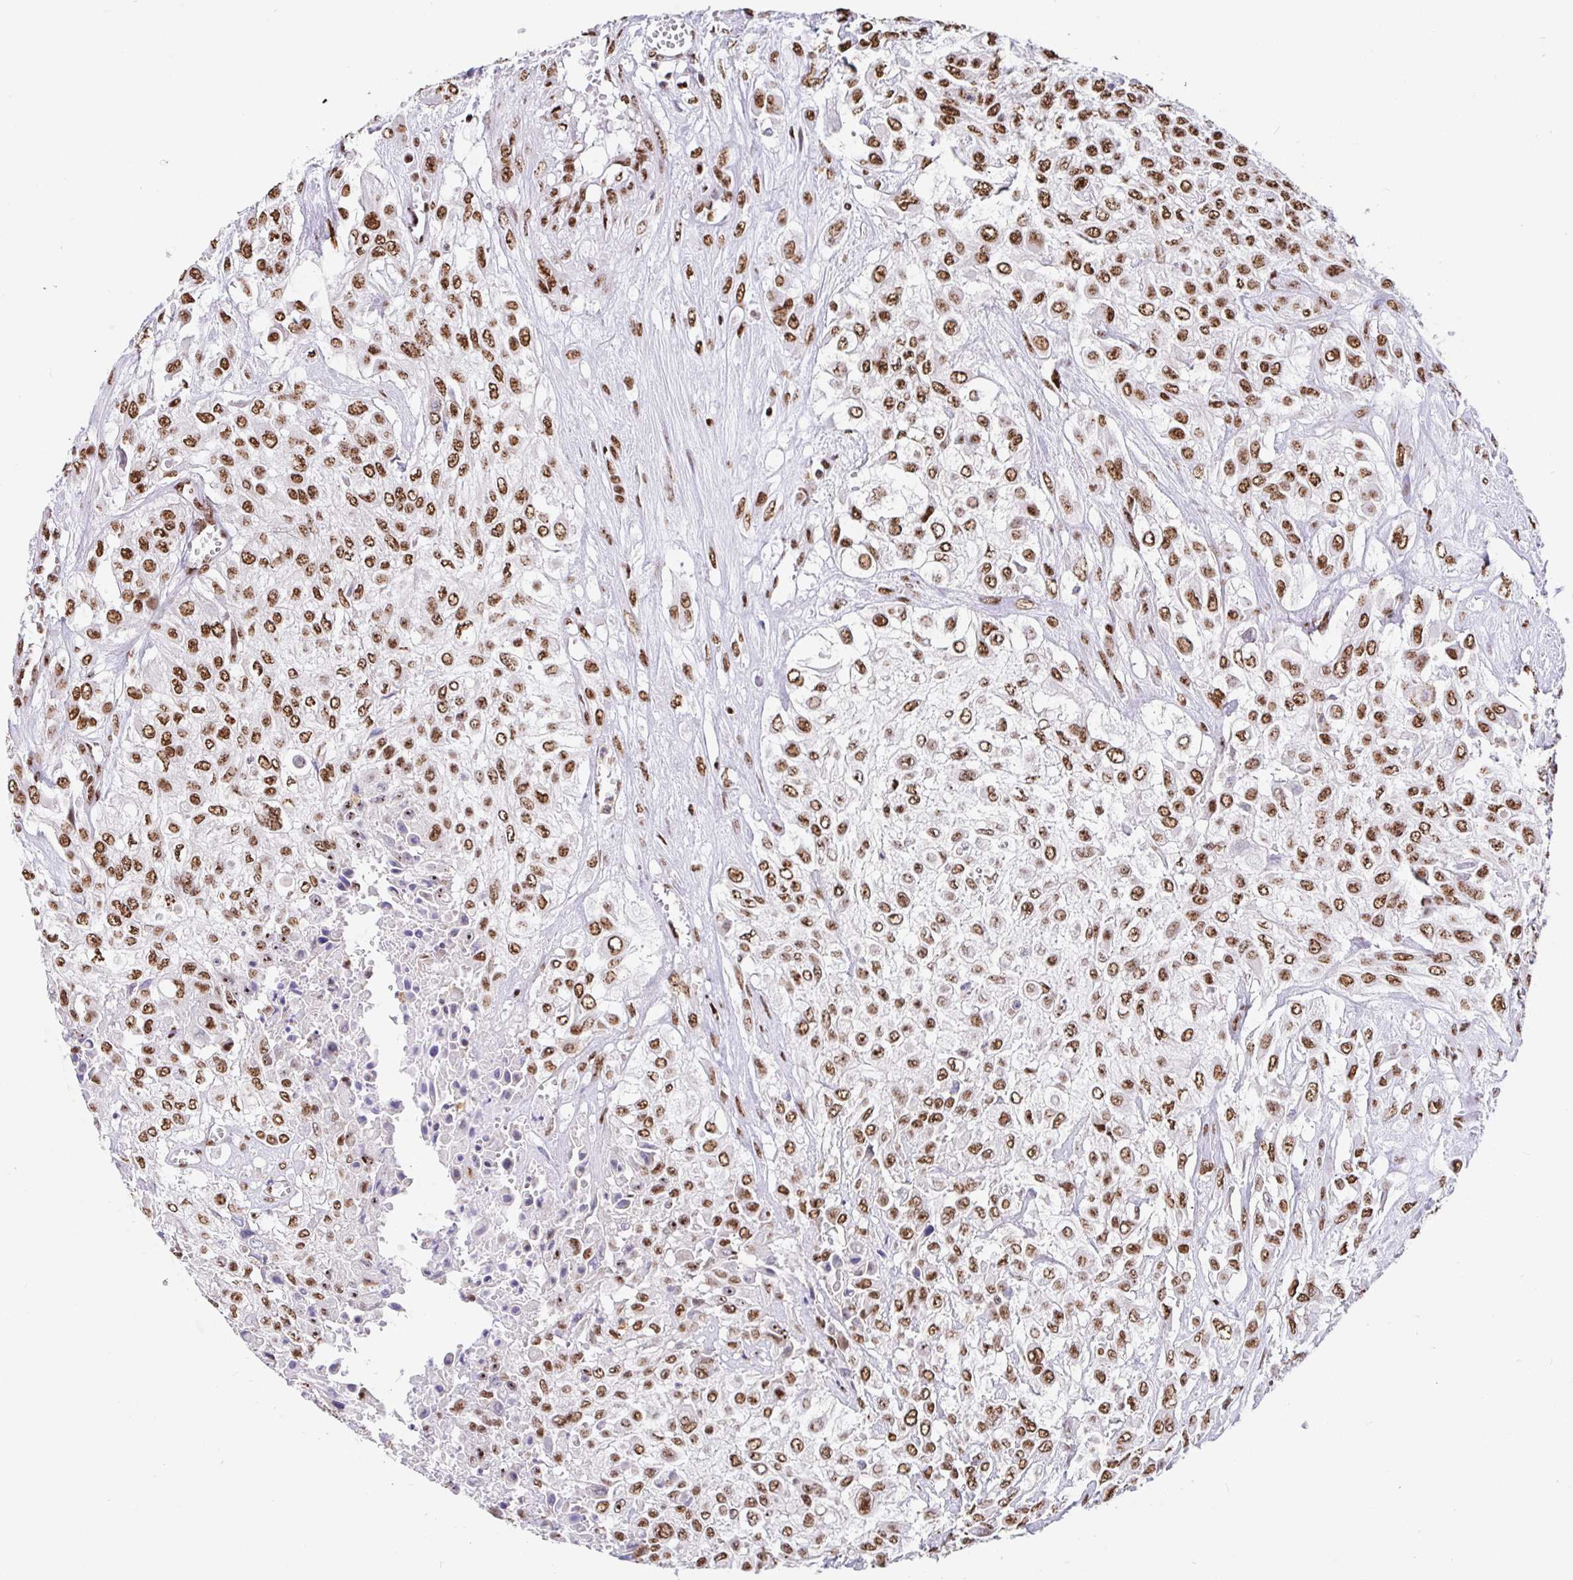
{"staining": {"intensity": "moderate", "quantity": ">75%", "location": "nuclear"}, "tissue": "urothelial cancer", "cell_type": "Tumor cells", "image_type": "cancer", "snomed": [{"axis": "morphology", "description": "Urothelial carcinoma, High grade"}, {"axis": "topography", "description": "Urinary bladder"}], "caption": "The photomicrograph shows immunohistochemical staining of high-grade urothelial carcinoma. There is moderate nuclear expression is seen in approximately >75% of tumor cells.", "gene": "SETD5", "patient": {"sex": "male", "age": 57}}